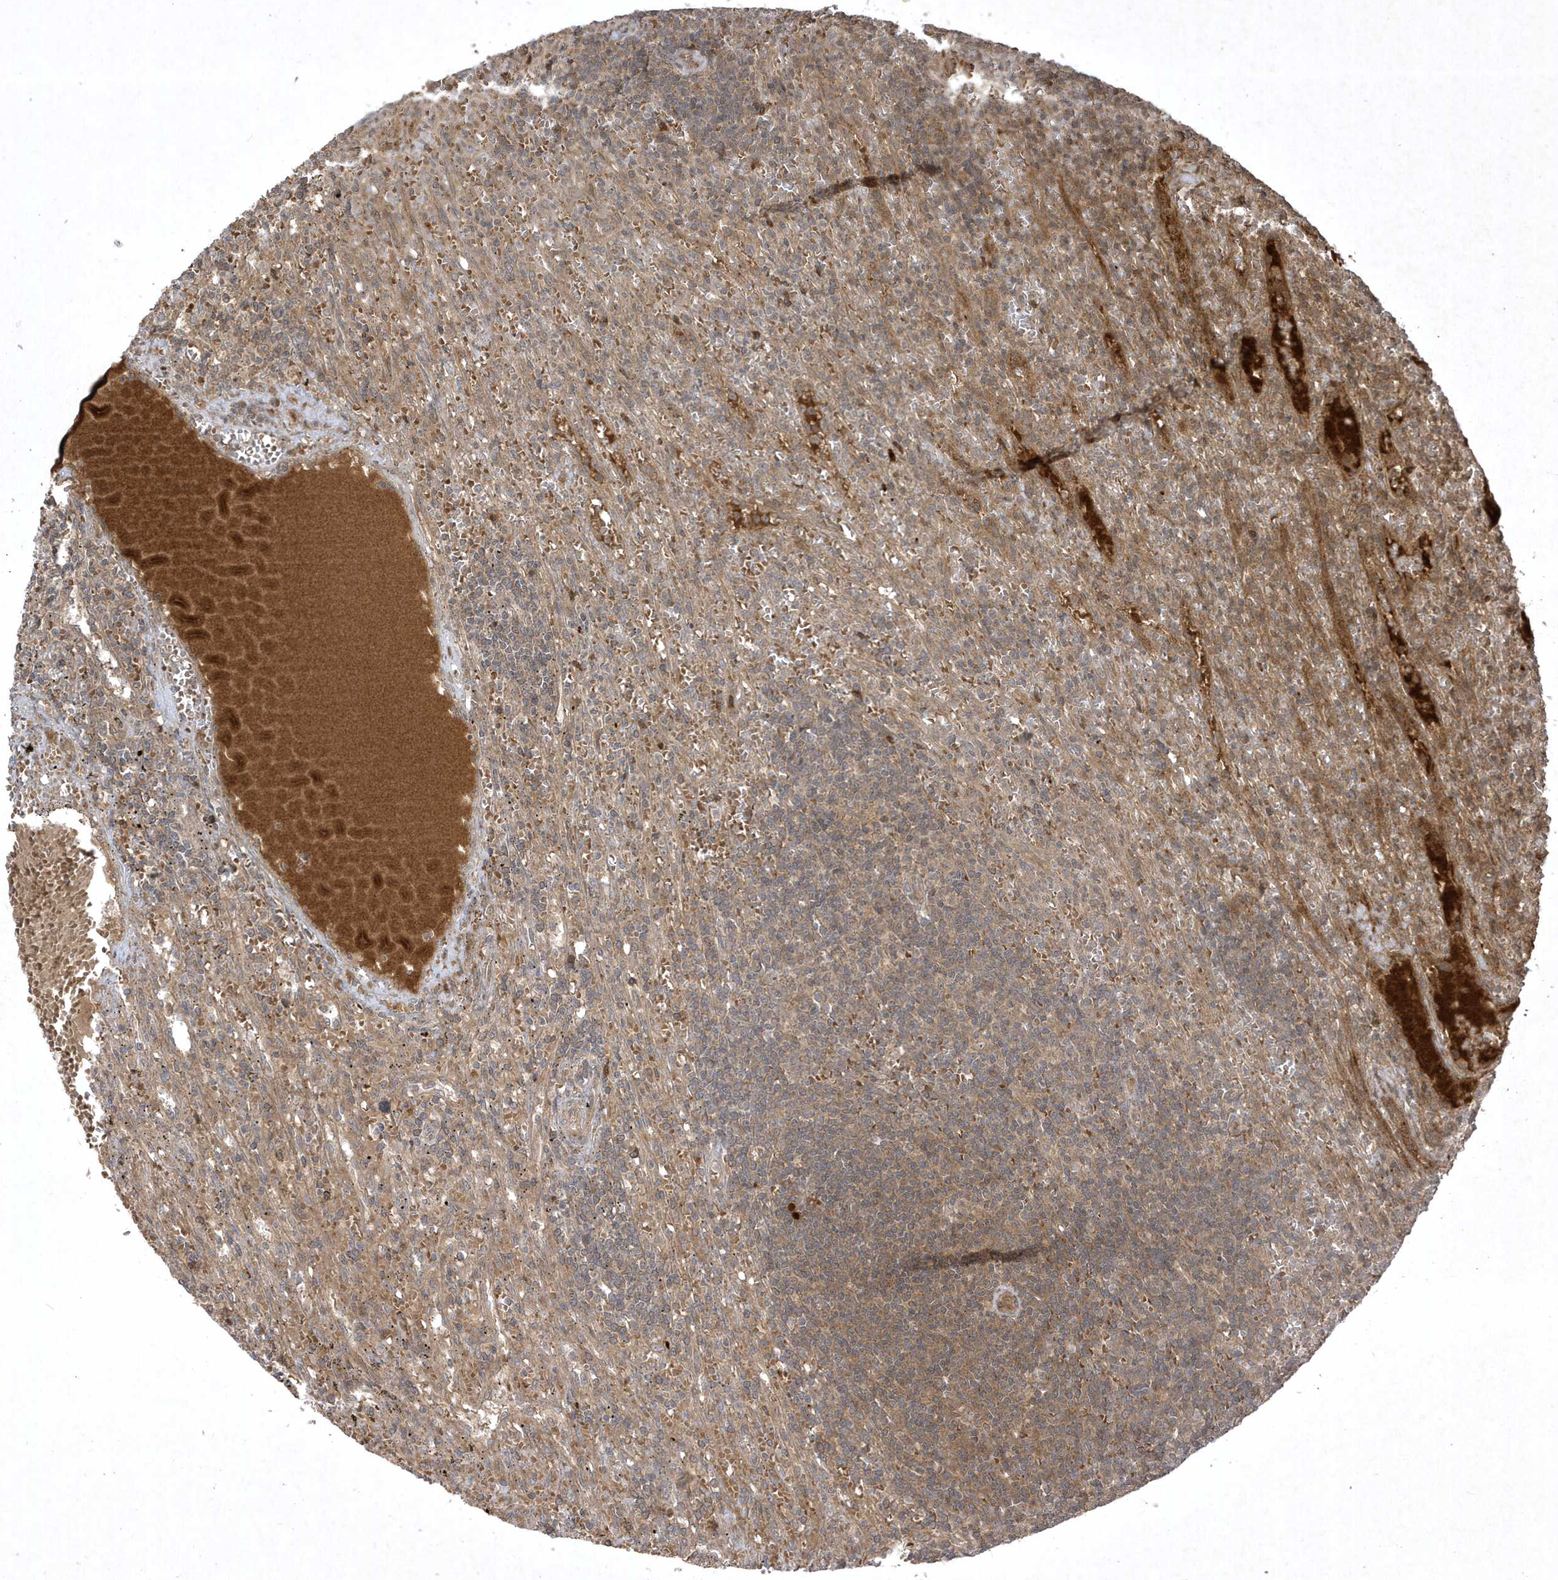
{"staining": {"intensity": "weak", "quantity": "<25%", "location": "cytoplasmic/membranous"}, "tissue": "lymphoma", "cell_type": "Tumor cells", "image_type": "cancer", "snomed": [{"axis": "morphology", "description": "Malignant lymphoma, non-Hodgkin's type, Low grade"}, {"axis": "topography", "description": "Spleen"}], "caption": "Protein analysis of lymphoma exhibits no significant staining in tumor cells. (DAB (3,3'-diaminobenzidine) IHC with hematoxylin counter stain).", "gene": "FAM83C", "patient": {"sex": "male", "age": 76}}